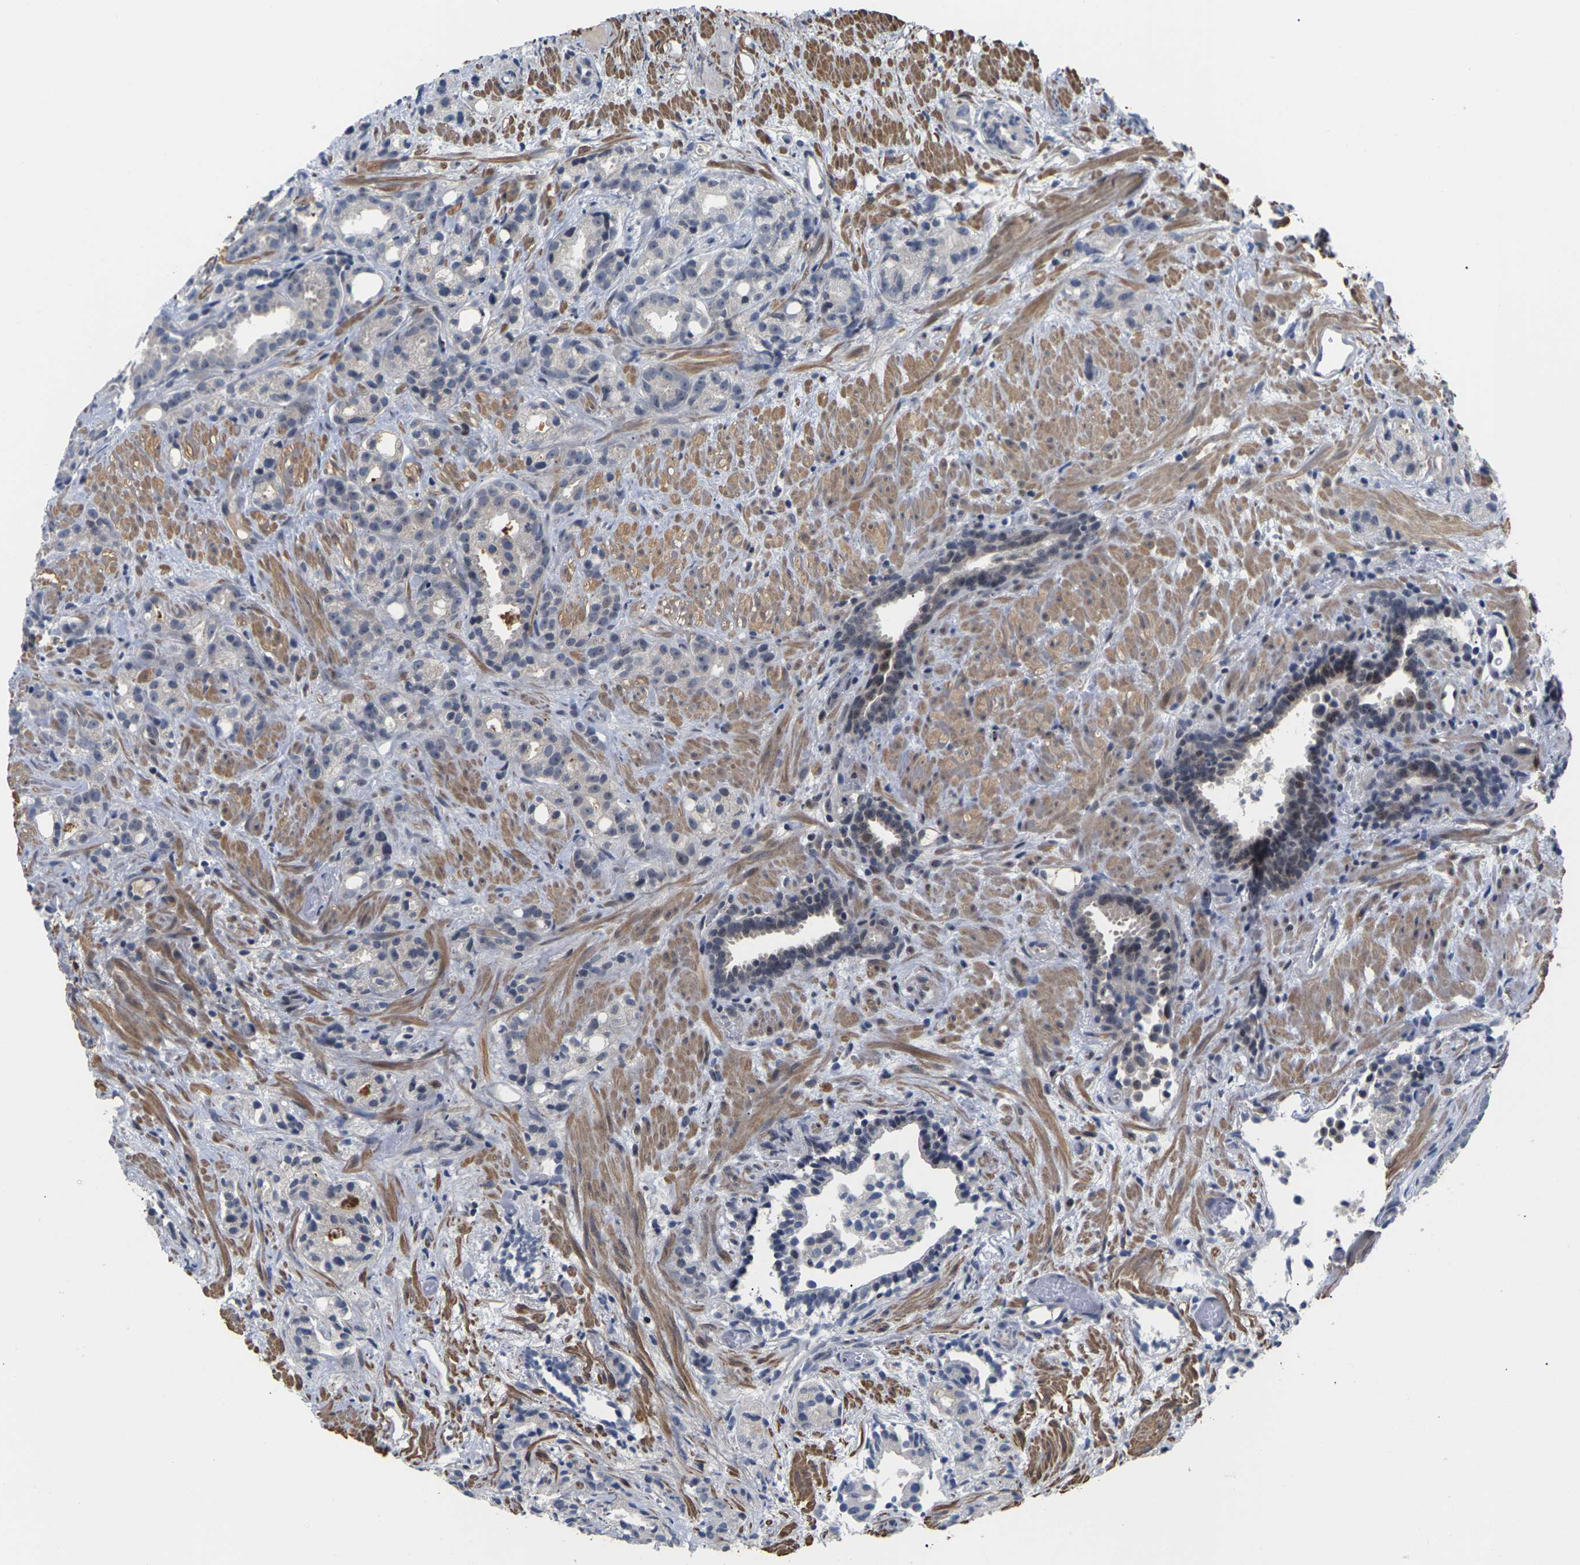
{"staining": {"intensity": "negative", "quantity": "none", "location": "none"}, "tissue": "prostate cancer", "cell_type": "Tumor cells", "image_type": "cancer", "snomed": [{"axis": "morphology", "description": "Adenocarcinoma, Low grade"}, {"axis": "topography", "description": "Prostate"}], "caption": "Immunohistochemical staining of prostate low-grade adenocarcinoma exhibits no significant staining in tumor cells.", "gene": "ST6GAL2", "patient": {"sex": "male", "age": 89}}